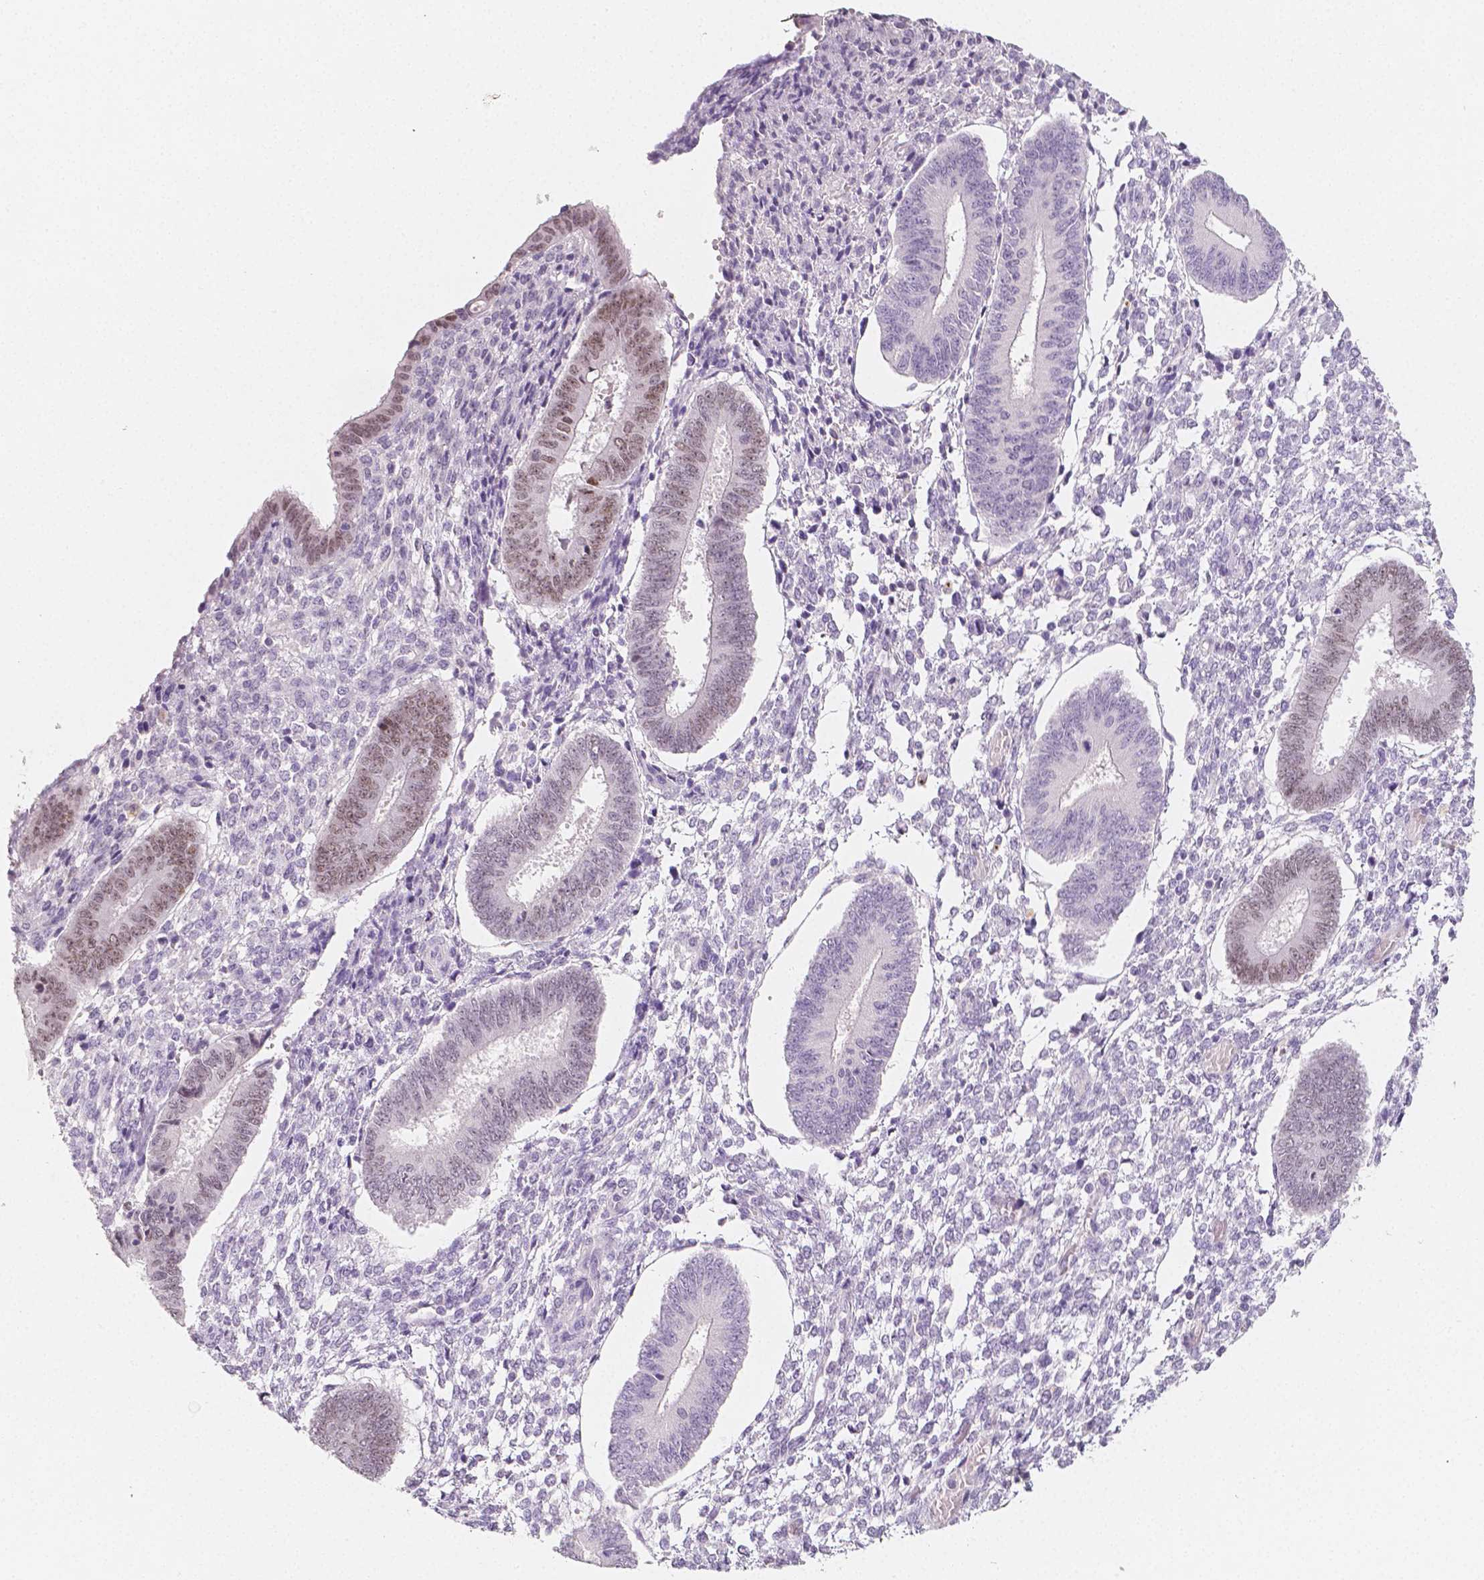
{"staining": {"intensity": "negative", "quantity": "none", "location": "none"}, "tissue": "endometrium", "cell_type": "Cells in endometrial stroma", "image_type": "normal", "snomed": [{"axis": "morphology", "description": "Normal tissue, NOS"}, {"axis": "topography", "description": "Endometrium"}], "caption": "Immunohistochemical staining of unremarkable endometrium displays no significant positivity in cells in endometrial stroma. (DAB IHC, high magnification).", "gene": "HNF1B", "patient": {"sex": "female", "age": 42}}